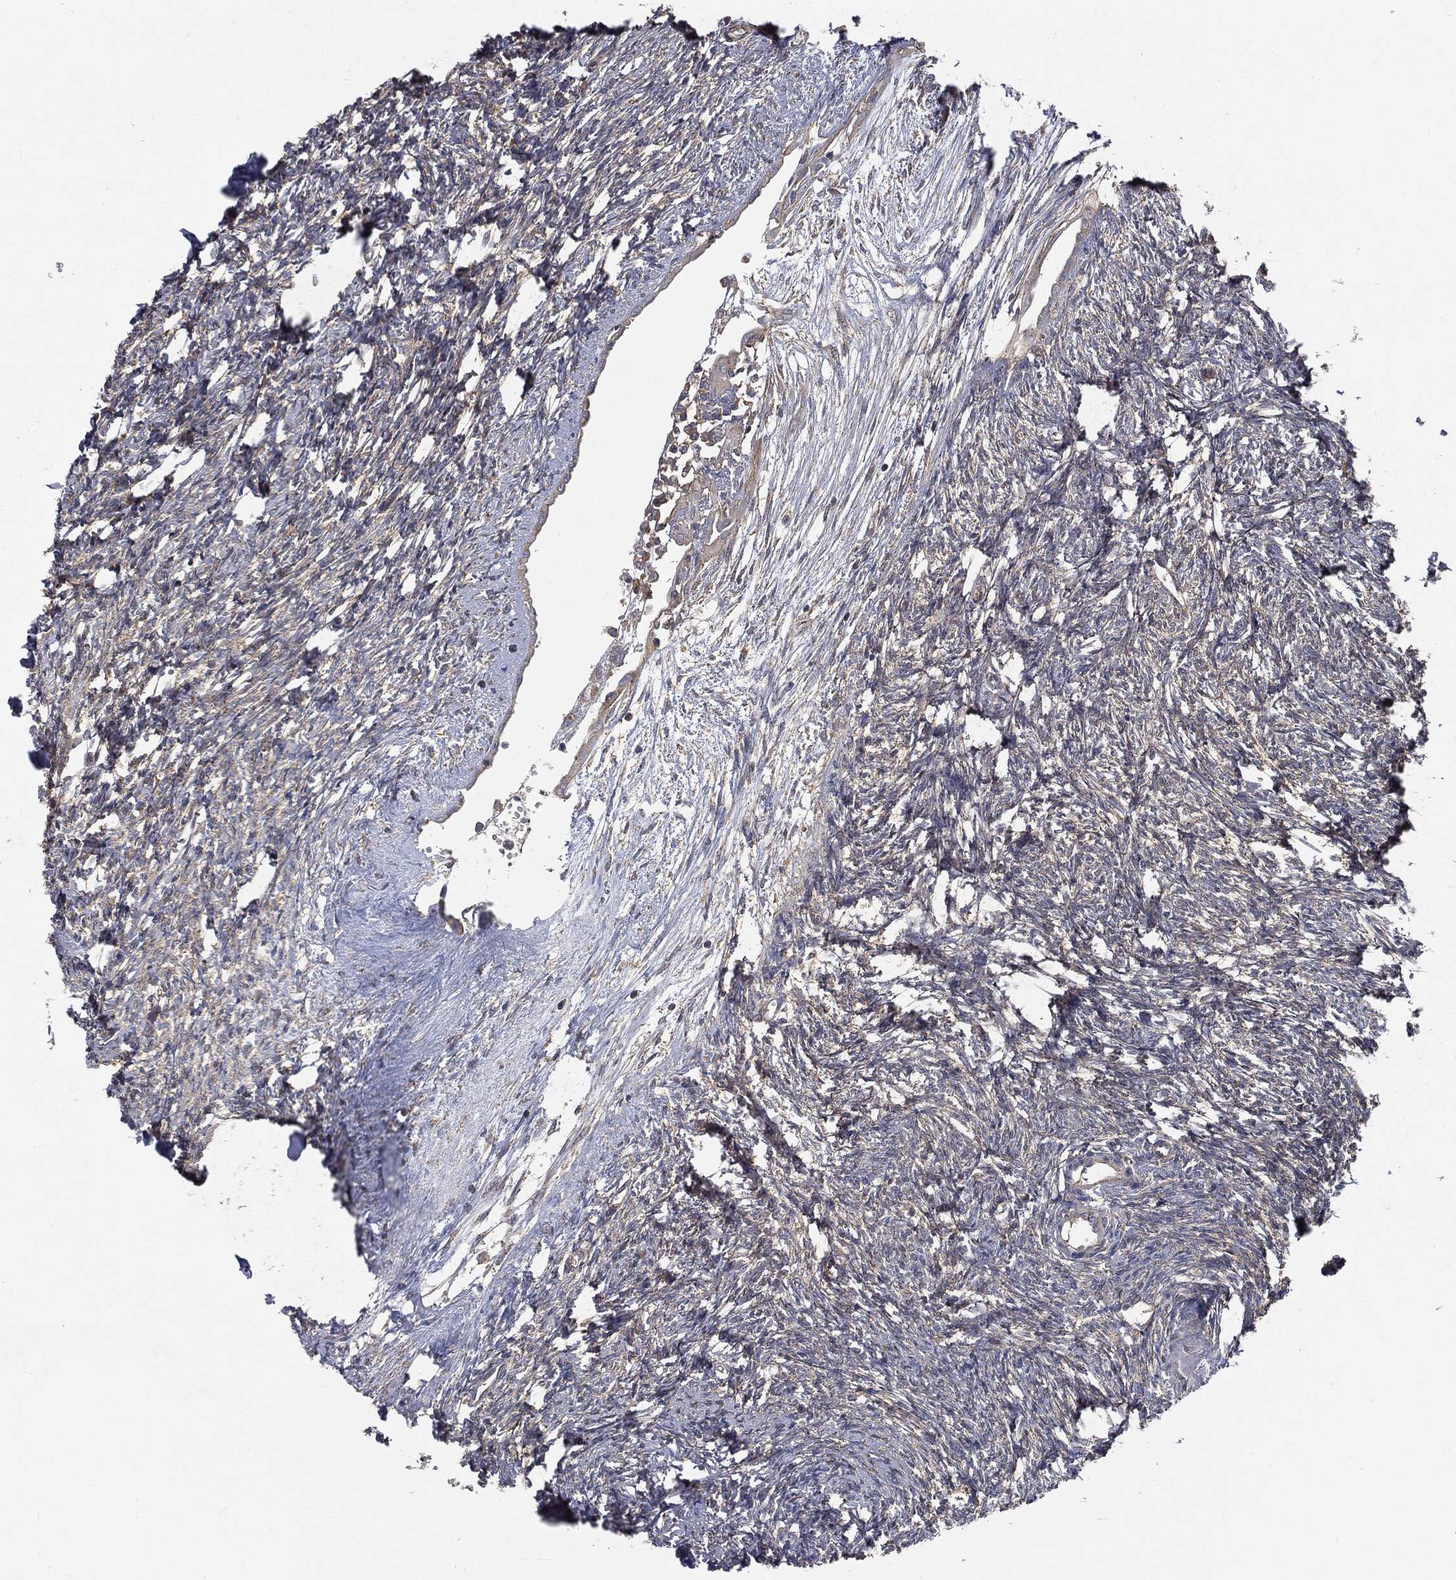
{"staining": {"intensity": "weak", "quantity": ">75%", "location": "cytoplasmic/membranous"}, "tissue": "ovary", "cell_type": "Follicle cells", "image_type": "normal", "snomed": [{"axis": "morphology", "description": "Normal tissue, NOS"}, {"axis": "topography", "description": "Fallopian tube"}, {"axis": "topography", "description": "Ovary"}], "caption": "This is an image of immunohistochemistry staining of benign ovary, which shows weak expression in the cytoplasmic/membranous of follicle cells.", "gene": "EPS15L1", "patient": {"sex": "female", "age": 33}}